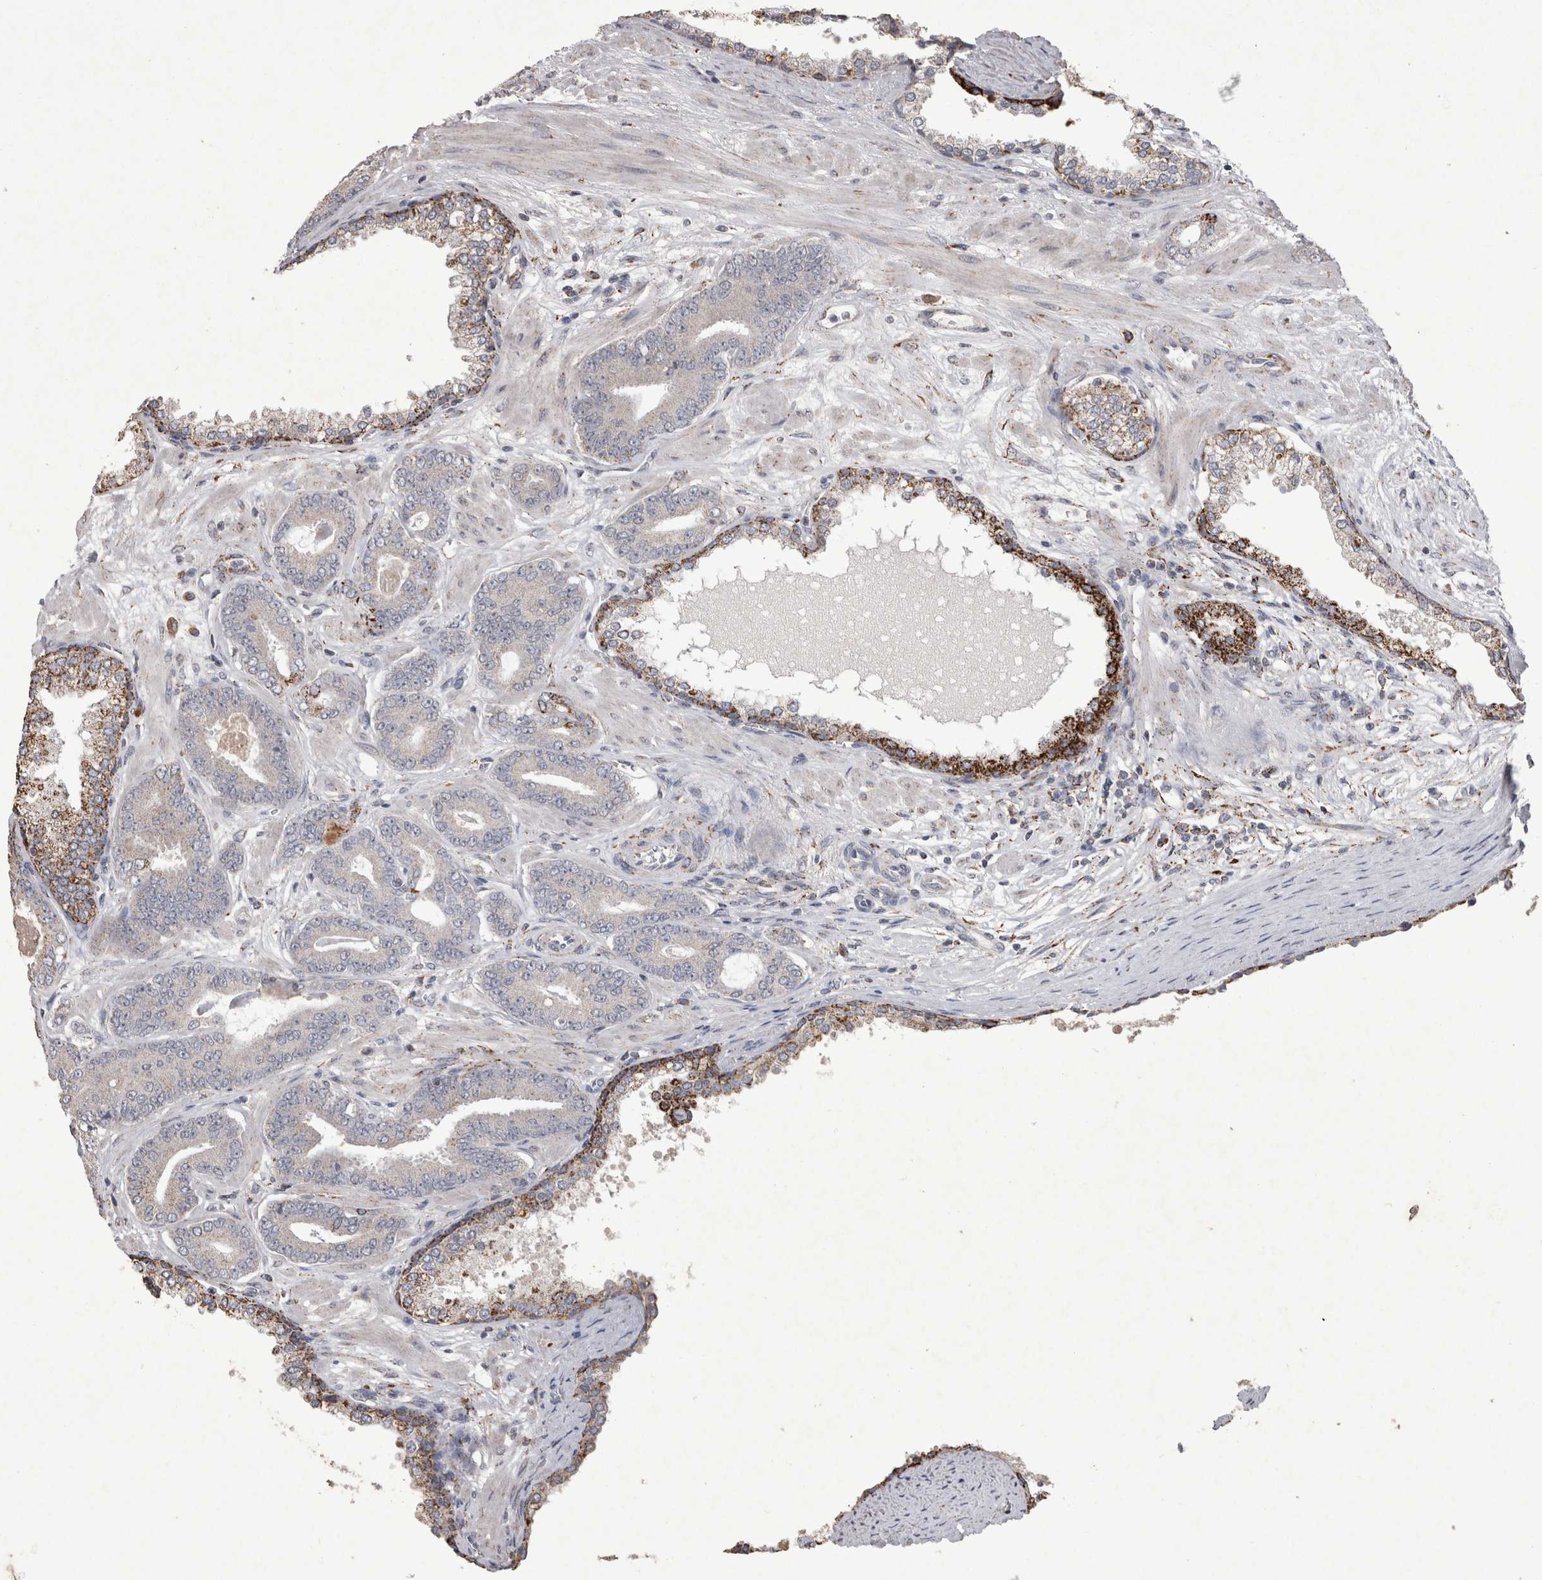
{"staining": {"intensity": "negative", "quantity": "none", "location": "none"}, "tissue": "prostate cancer", "cell_type": "Tumor cells", "image_type": "cancer", "snomed": [{"axis": "morphology", "description": "Adenocarcinoma, Low grade"}, {"axis": "topography", "description": "Prostate"}], "caption": "Prostate low-grade adenocarcinoma stained for a protein using immunohistochemistry (IHC) reveals no staining tumor cells.", "gene": "DKK3", "patient": {"sex": "male", "age": 62}}